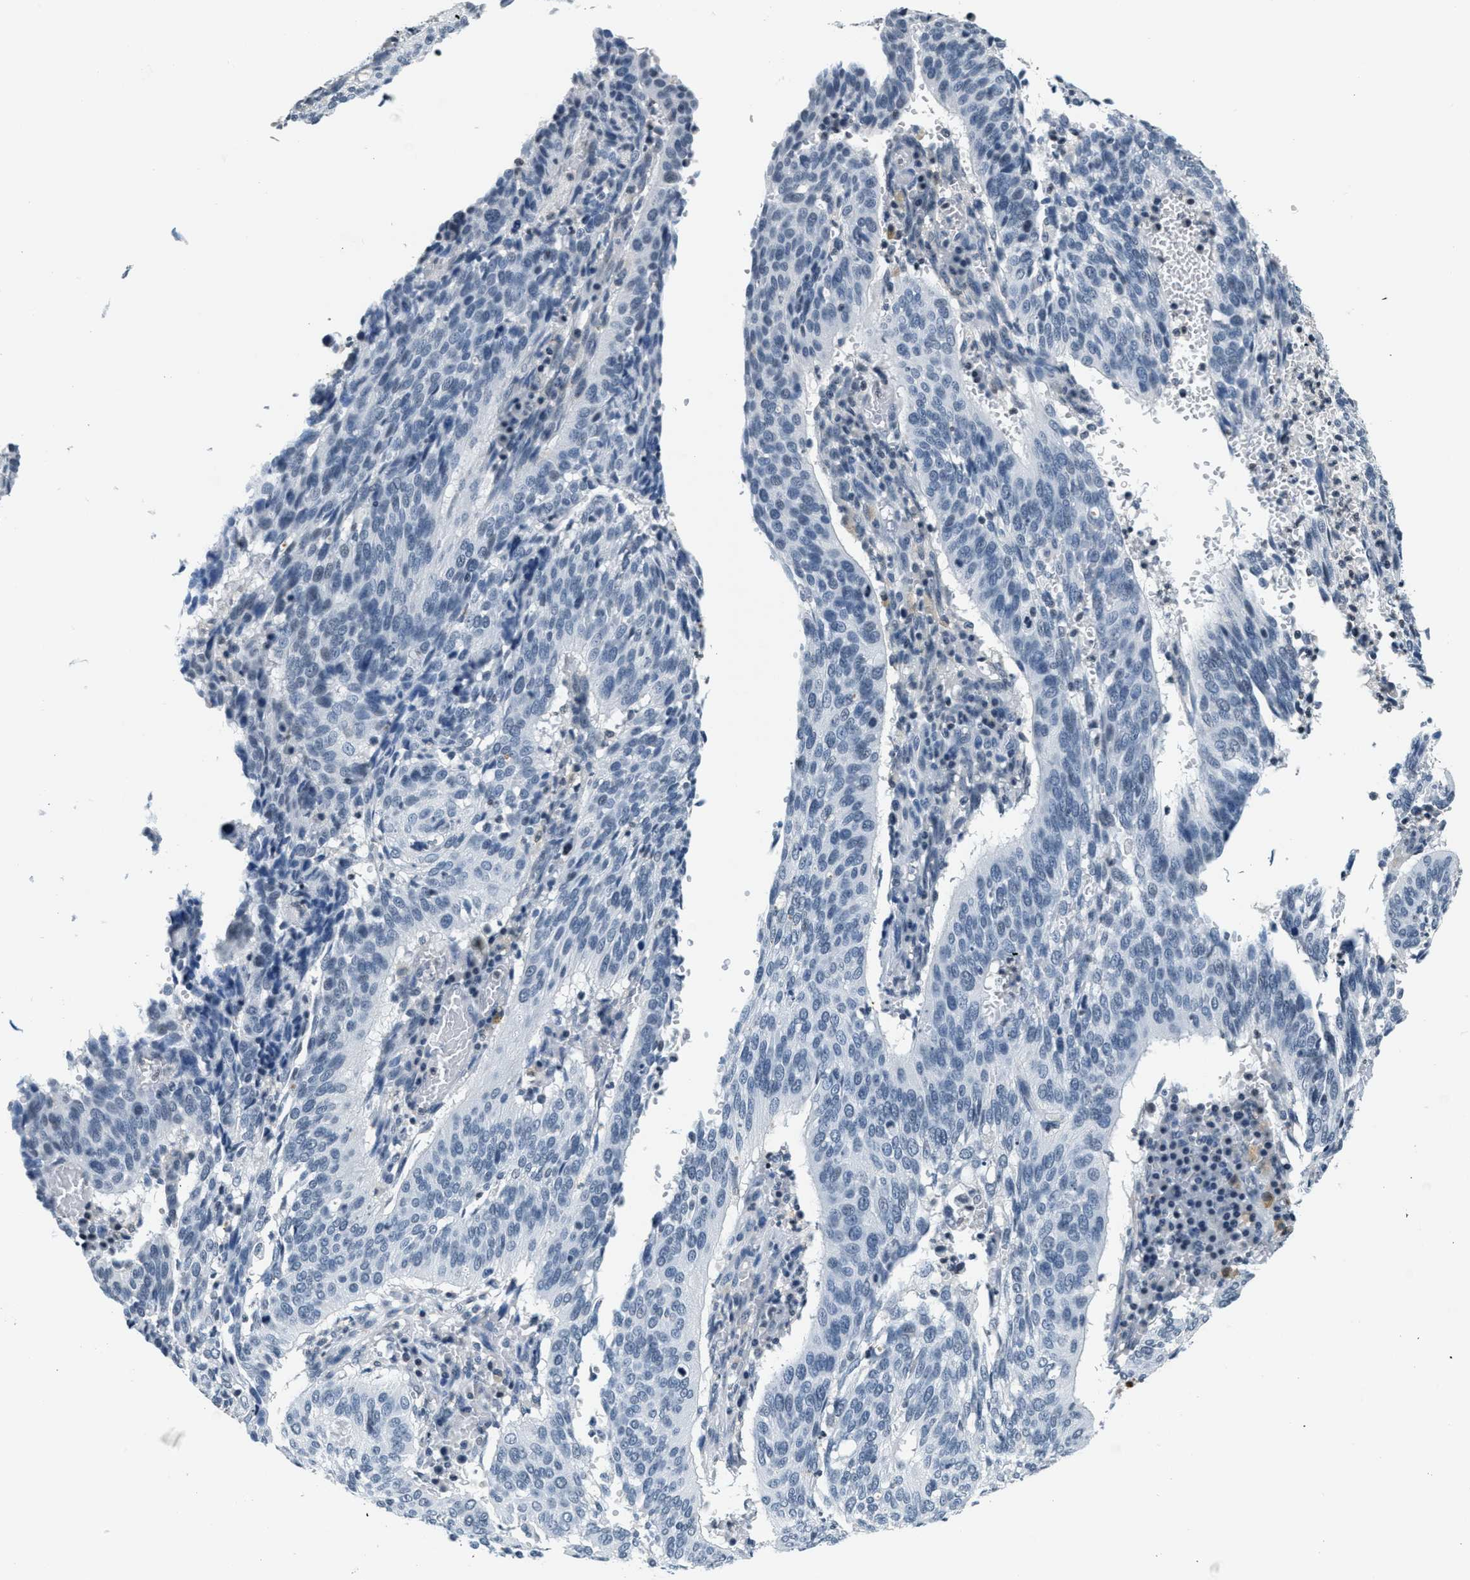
{"staining": {"intensity": "negative", "quantity": "none", "location": "none"}, "tissue": "cervical cancer", "cell_type": "Tumor cells", "image_type": "cancer", "snomed": [{"axis": "morphology", "description": "Normal tissue, NOS"}, {"axis": "morphology", "description": "Squamous cell carcinoma, NOS"}, {"axis": "topography", "description": "Cervix"}], "caption": "IHC of human squamous cell carcinoma (cervical) displays no expression in tumor cells.", "gene": "CA4", "patient": {"sex": "female", "age": 39}}